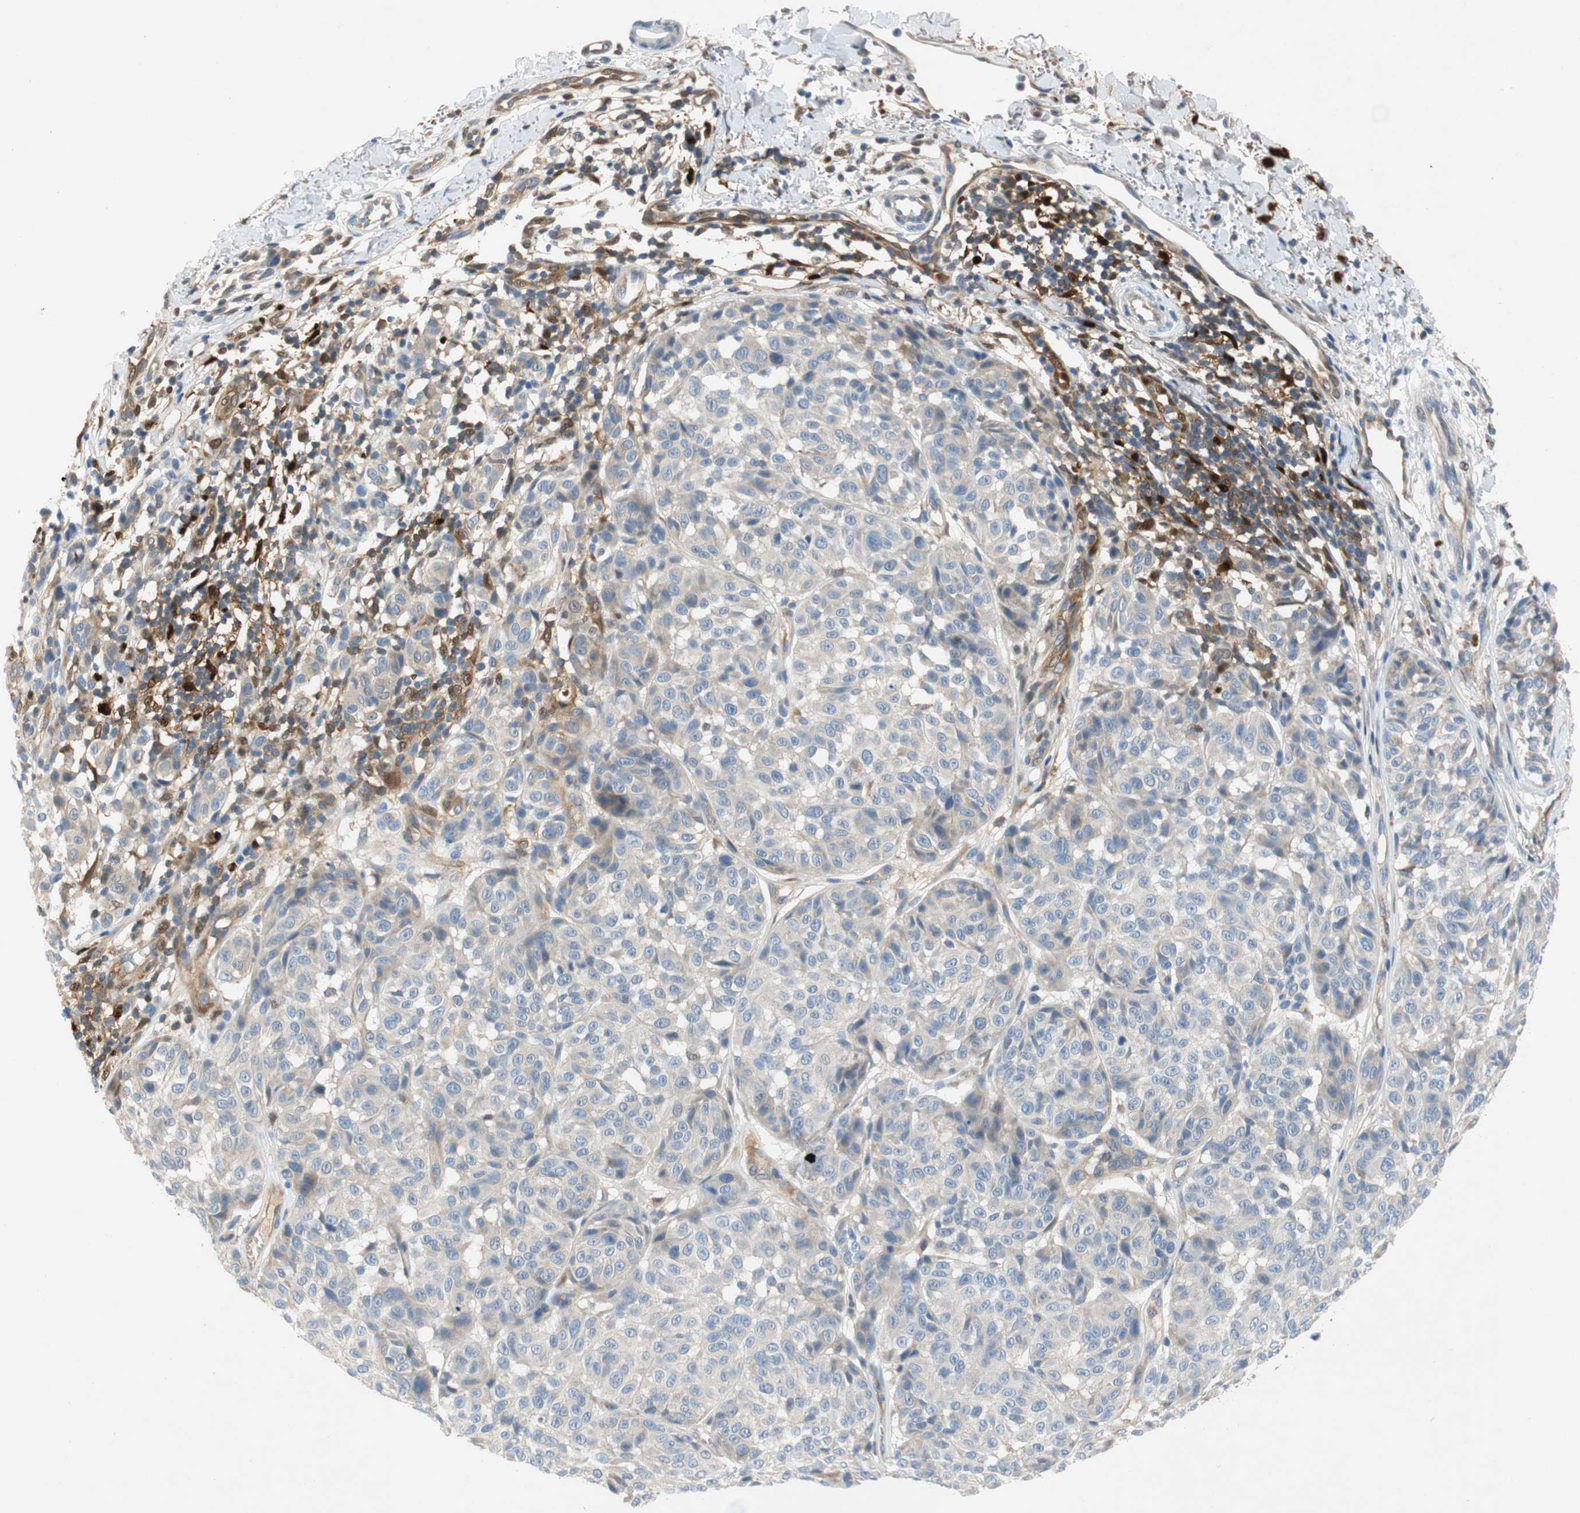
{"staining": {"intensity": "negative", "quantity": "none", "location": "none"}, "tissue": "melanoma", "cell_type": "Tumor cells", "image_type": "cancer", "snomed": [{"axis": "morphology", "description": "Malignant melanoma, NOS"}, {"axis": "topography", "description": "Skin"}], "caption": "This is an IHC micrograph of human melanoma. There is no positivity in tumor cells.", "gene": "RELB", "patient": {"sex": "female", "age": 46}}